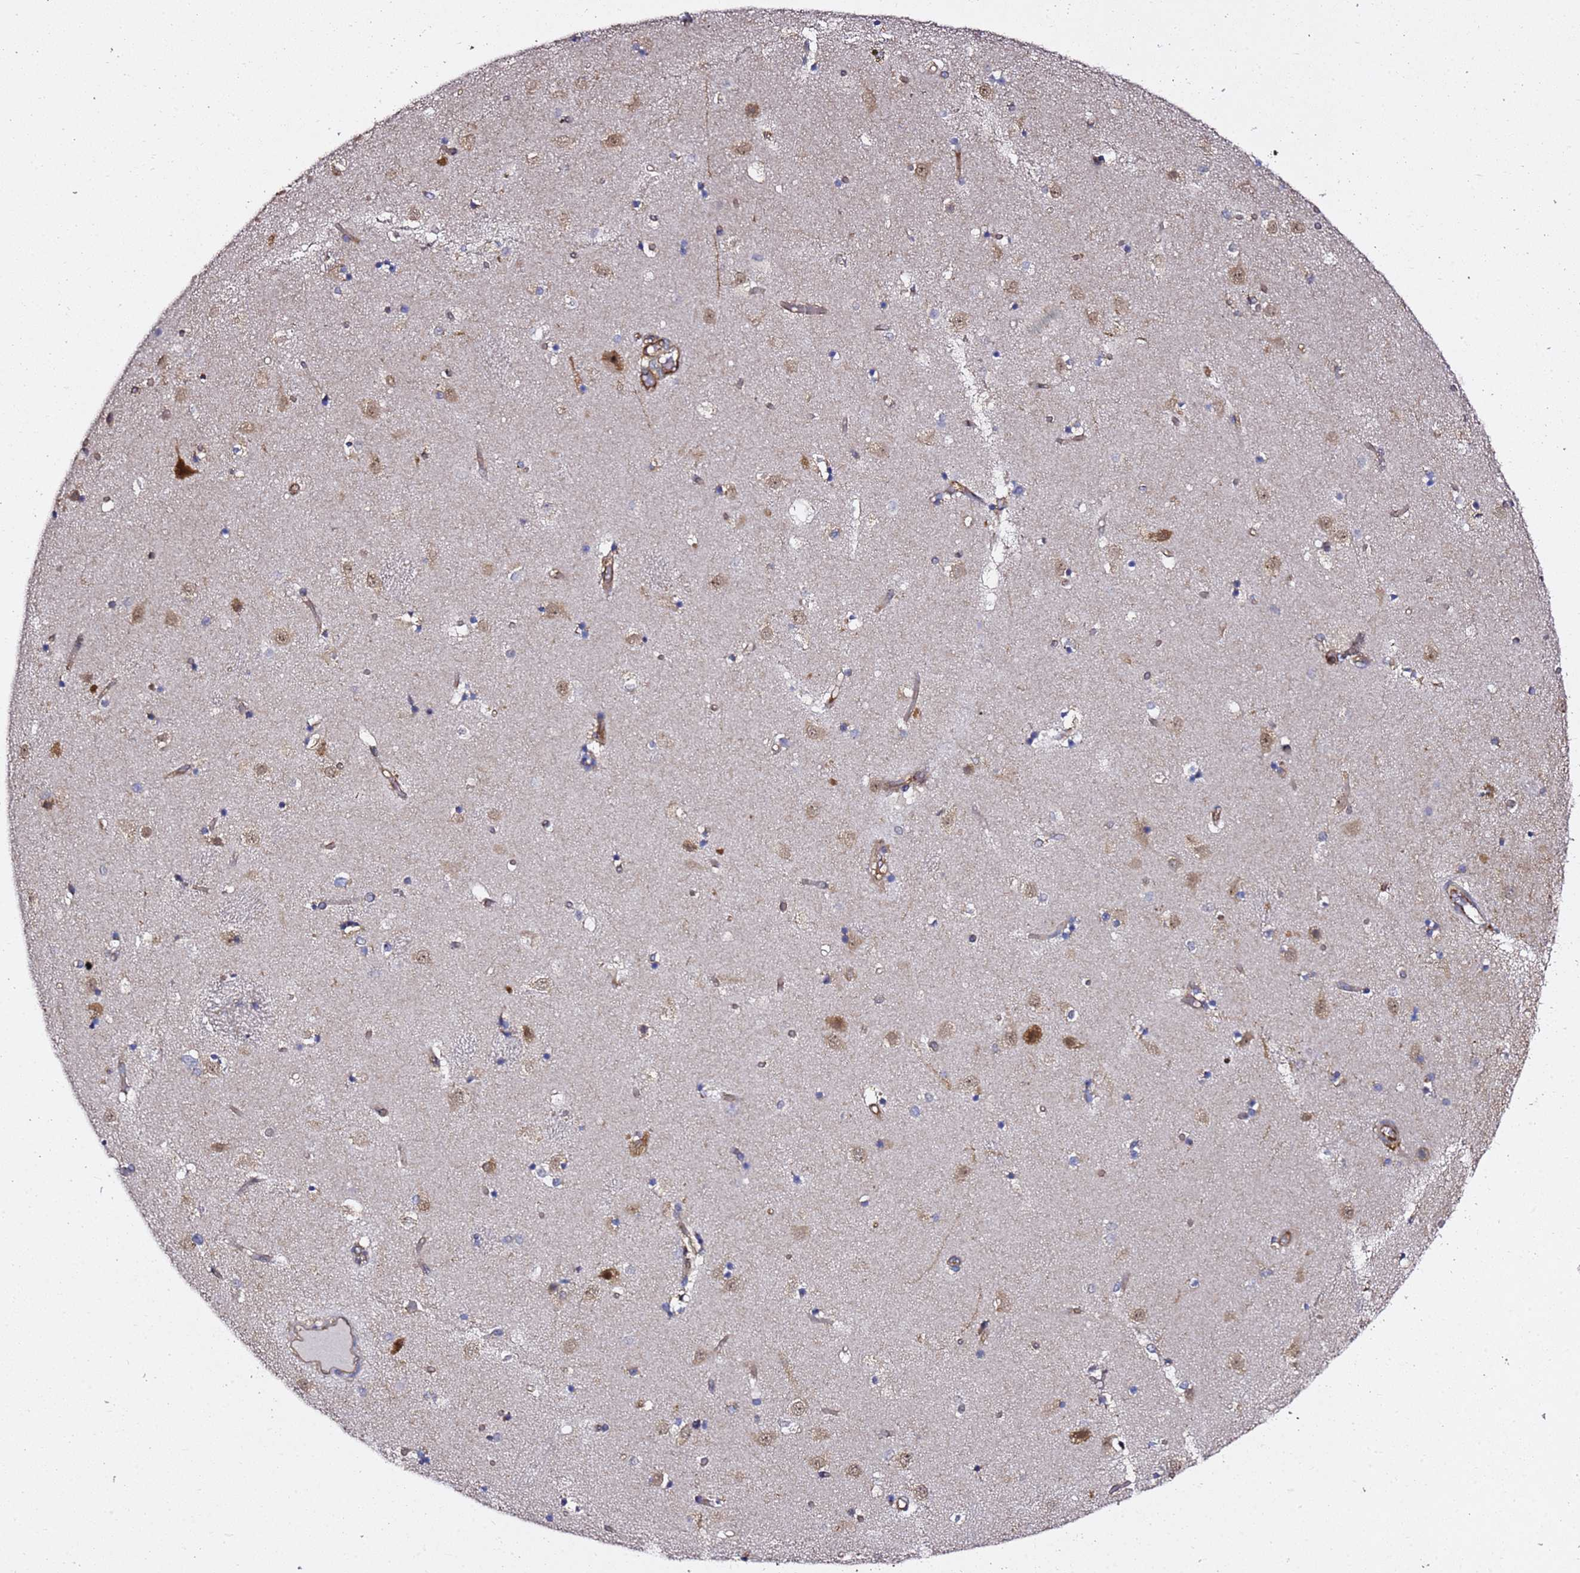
{"staining": {"intensity": "weak", "quantity": "<25%", "location": "cytoplasmic/membranous"}, "tissue": "caudate", "cell_type": "Glial cells", "image_type": "normal", "snomed": [{"axis": "morphology", "description": "Normal tissue, NOS"}, {"axis": "topography", "description": "Lateral ventricle wall"}], "caption": "Caudate stained for a protein using IHC exhibits no positivity glial cells.", "gene": "TPST1", "patient": {"sex": "female", "age": 52}}